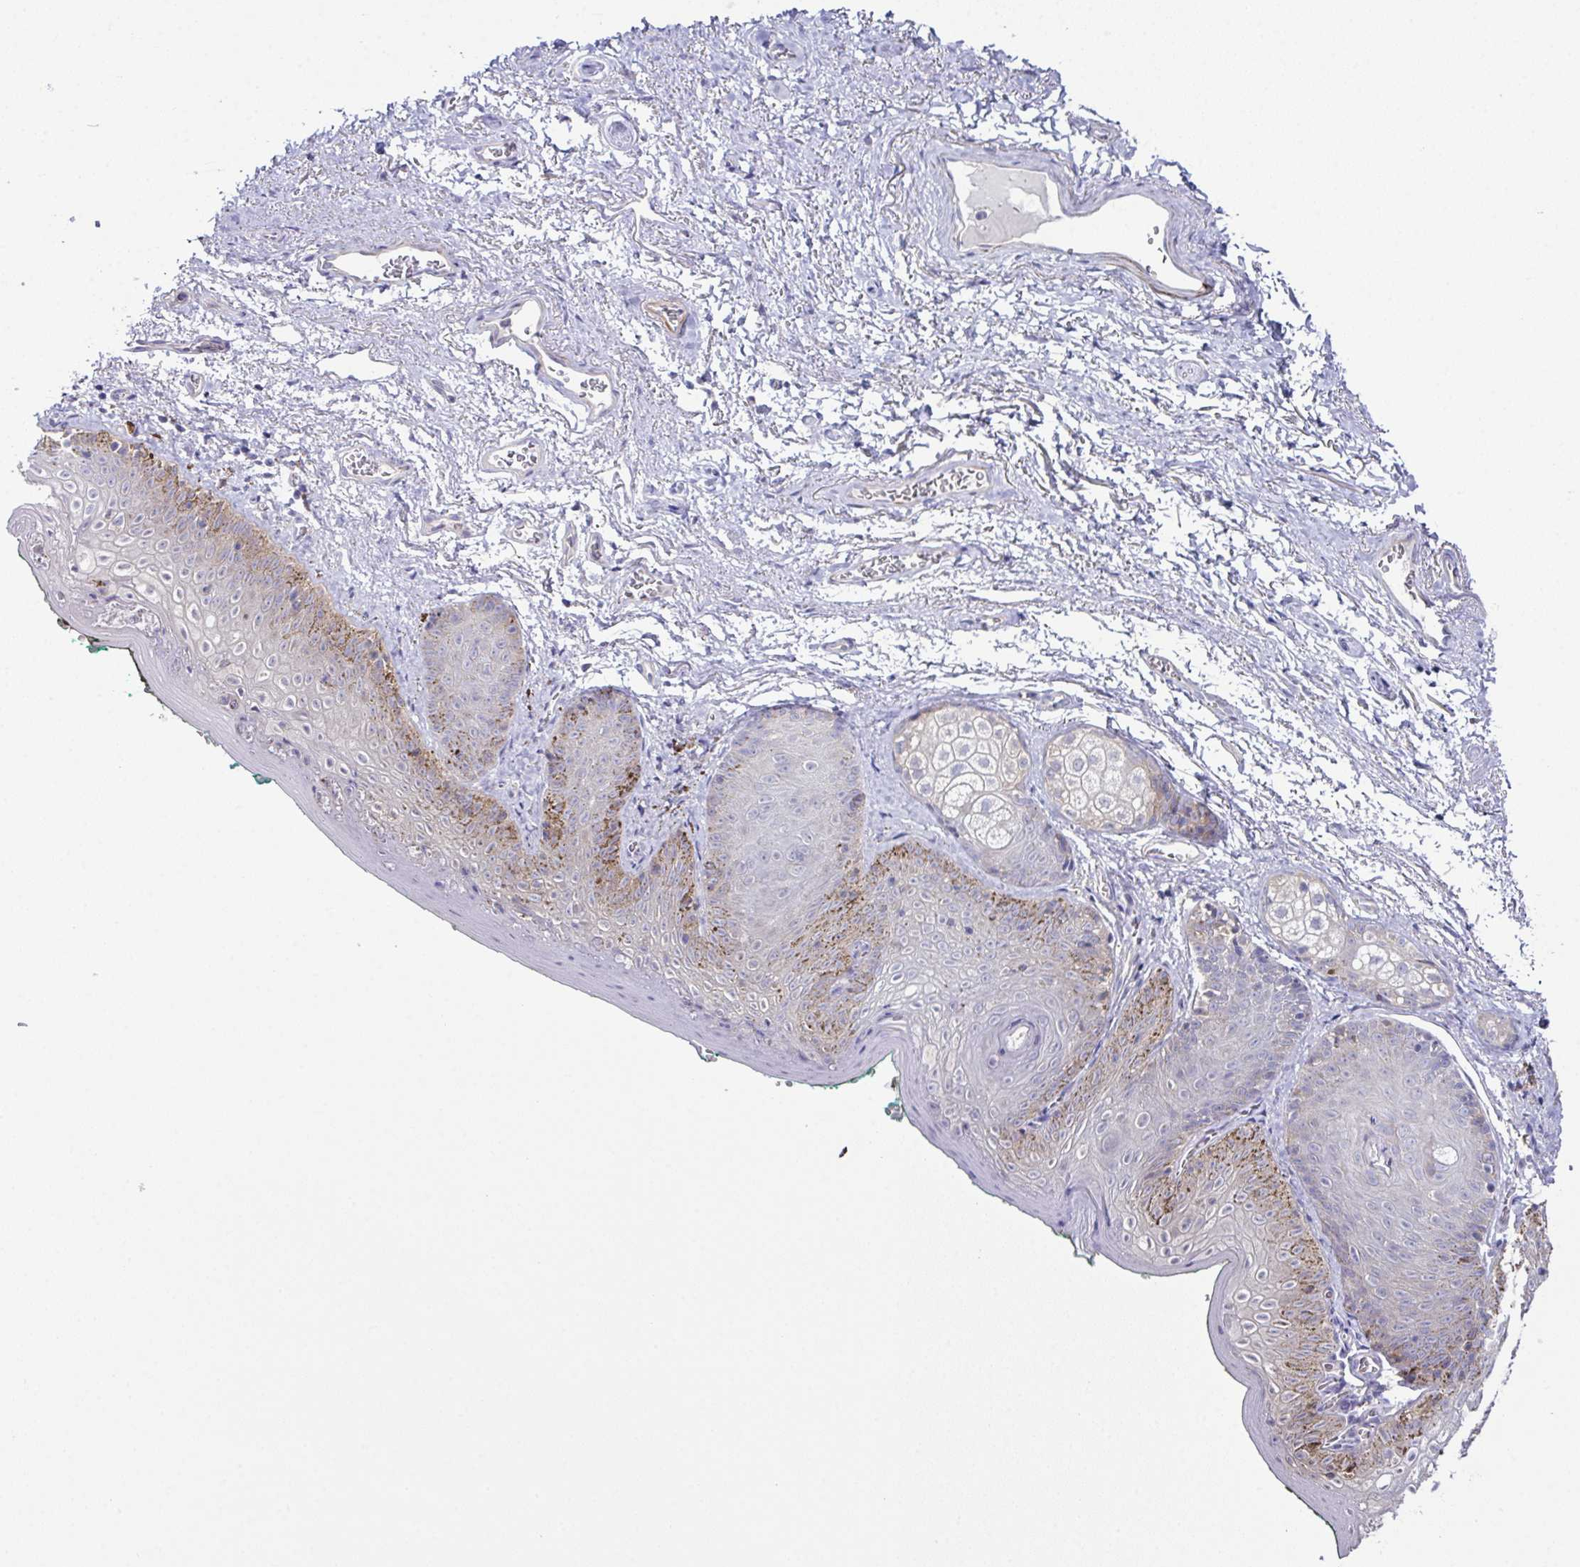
{"staining": {"intensity": "weak", "quantity": "<25%", "location": "cytoplasmic/membranous"}, "tissue": "vagina", "cell_type": "Squamous epithelial cells", "image_type": "normal", "snomed": [{"axis": "morphology", "description": "Normal tissue, NOS"}, {"axis": "topography", "description": "Vulva"}, {"axis": "topography", "description": "Vagina"}, {"axis": "topography", "description": "Peripheral nerve tissue"}], "caption": "This image is of unremarkable vagina stained with immunohistochemistry (IHC) to label a protein in brown with the nuclei are counter-stained blue. There is no staining in squamous epithelial cells.", "gene": "CFAP97D1", "patient": {"sex": "female", "age": 66}}